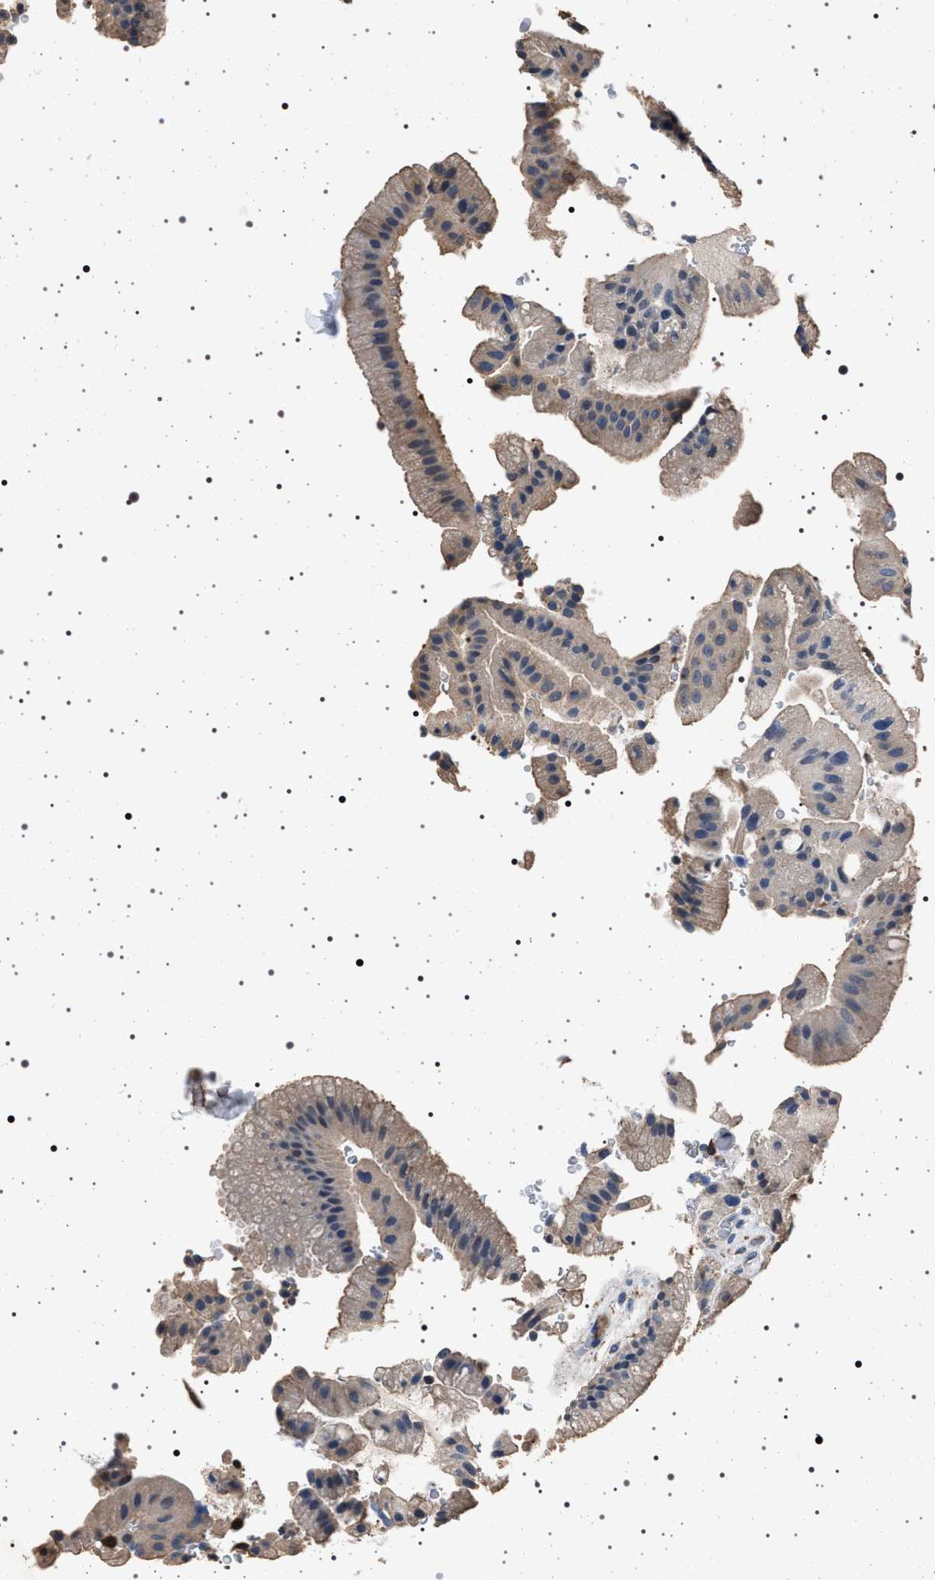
{"staining": {"intensity": "moderate", "quantity": ">75%", "location": "cytoplasmic/membranous"}, "tissue": "gallbladder", "cell_type": "Glandular cells", "image_type": "normal", "snomed": [{"axis": "morphology", "description": "Normal tissue, NOS"}, {"axis": "topography", "description": "Gallbladder"}], "caption": "The immunohistochemical stain labels moderate cytoplasmic/membranous expression in glandular cells of normal gallbladder. (brown staining indicates protein expression, while blue staining denotes nuclei).", "gene": "SMAP2", "patient": {"sex": "male", "age": 49}}